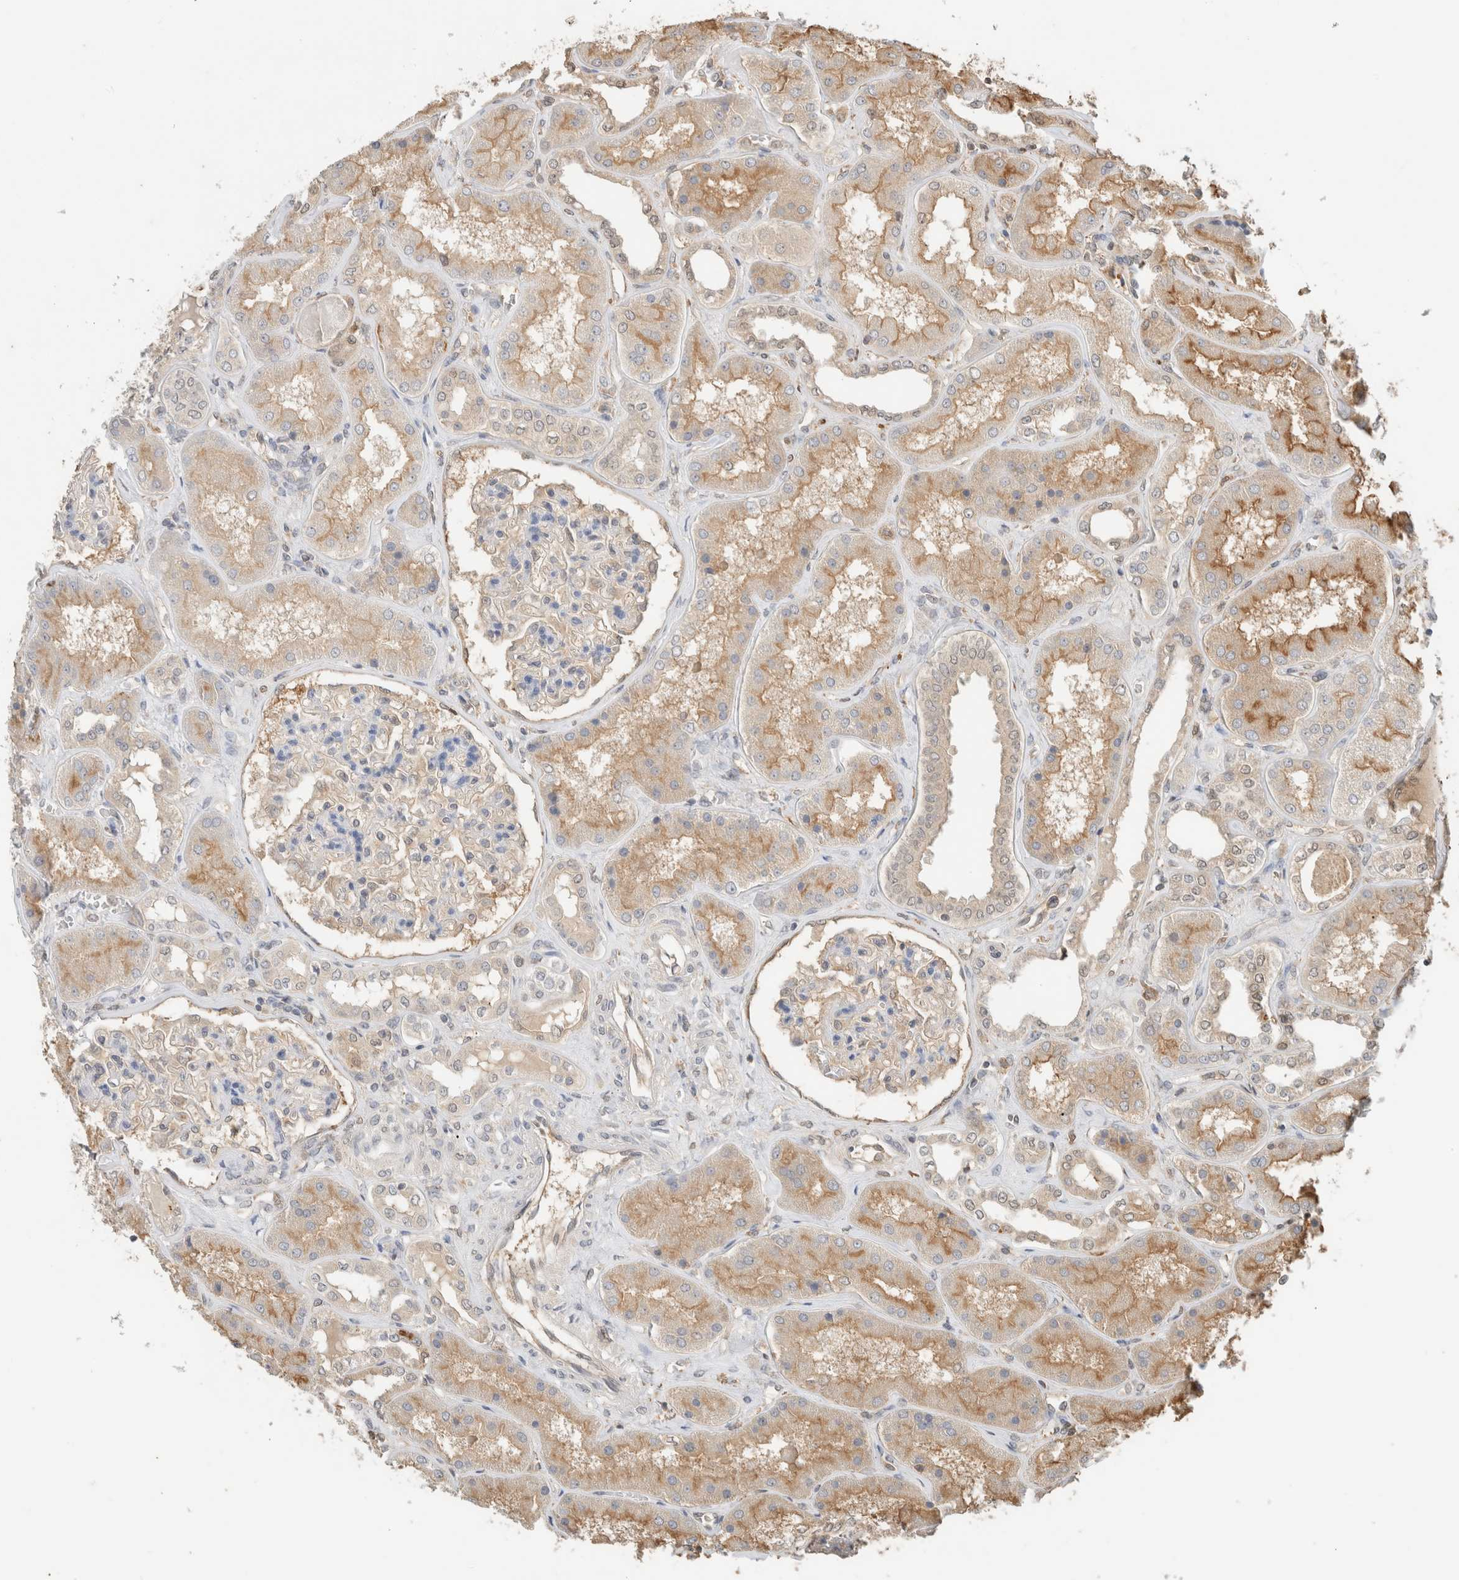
{"staining": {"intensity": "weak", "quantity": "<25%", "location": "cytoplasmic/membranous"}, "tissue": "kidney", "cell_type": "Cells in glomeruli", "image_type": "normal", "snomed": [{"axis": "morphology", "description": "Normal tissue, NOS"}, {"axis": "topography", "description": "Kidney"}], "caption": "A micrograph of kidney stained for a protein shows no brown staining in cells in glomeruli.", "gene": "YWHAH", "patient": {"sex": "female", "age": 56}}